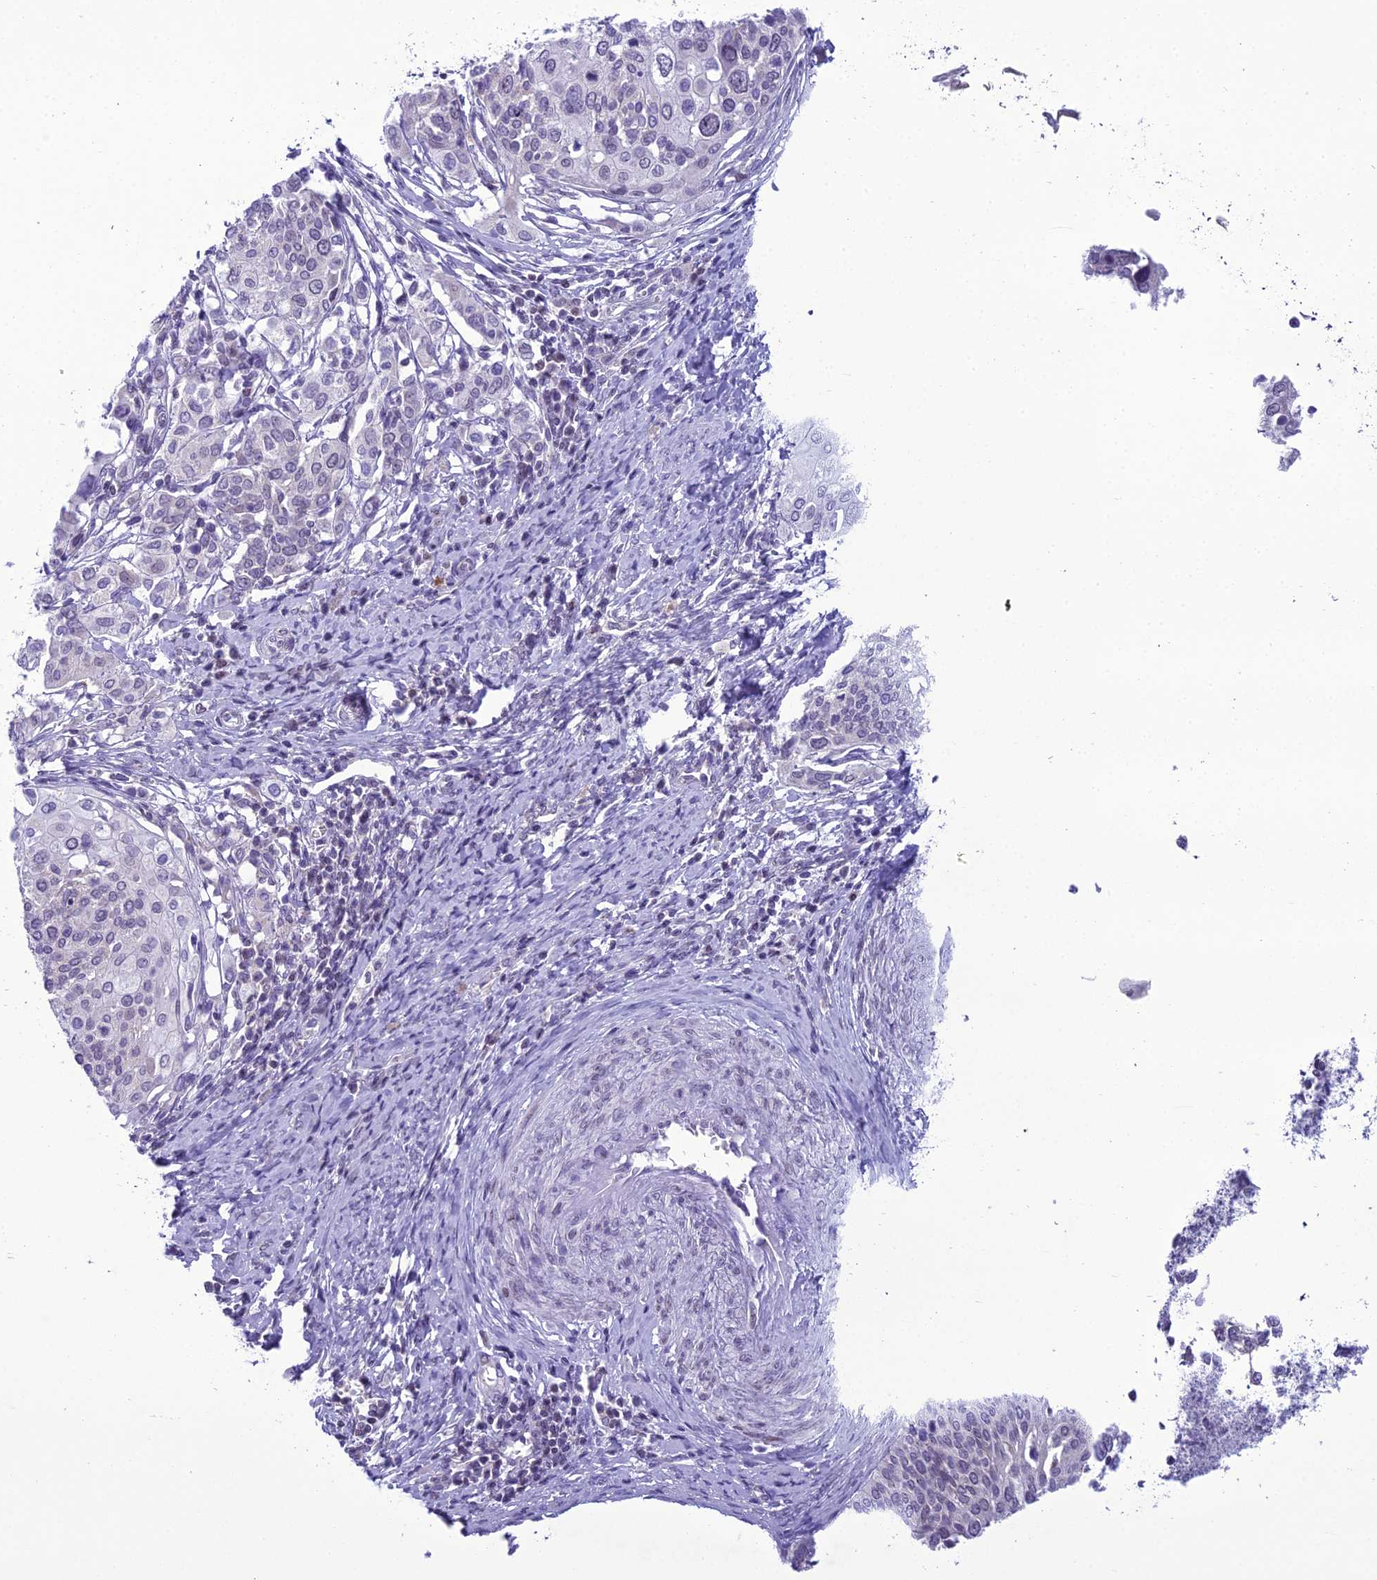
{"staining": {"intensity": "negative", "quantity": "none", "location": "none"}, "tissue": "cervical cancer", "cell_type": "Tumor cells", "image_type": "cancer", "snomed": [{"axis": "morphology", "description": "Squamous cell carcinoma, NOS"}, {"axis": "topography", "description": "Cervix"}], "caption": "IHC of cervical cancer (squamous cell carcinoma) shows no expression in tumor cells. Brightfield microscopy of immunohistochemistry stained with DAB (brown) and hematoxylin (blue), captured at high magnification.", "gene": "B9D2", "patient": {"sex": "female", "age": 44}}